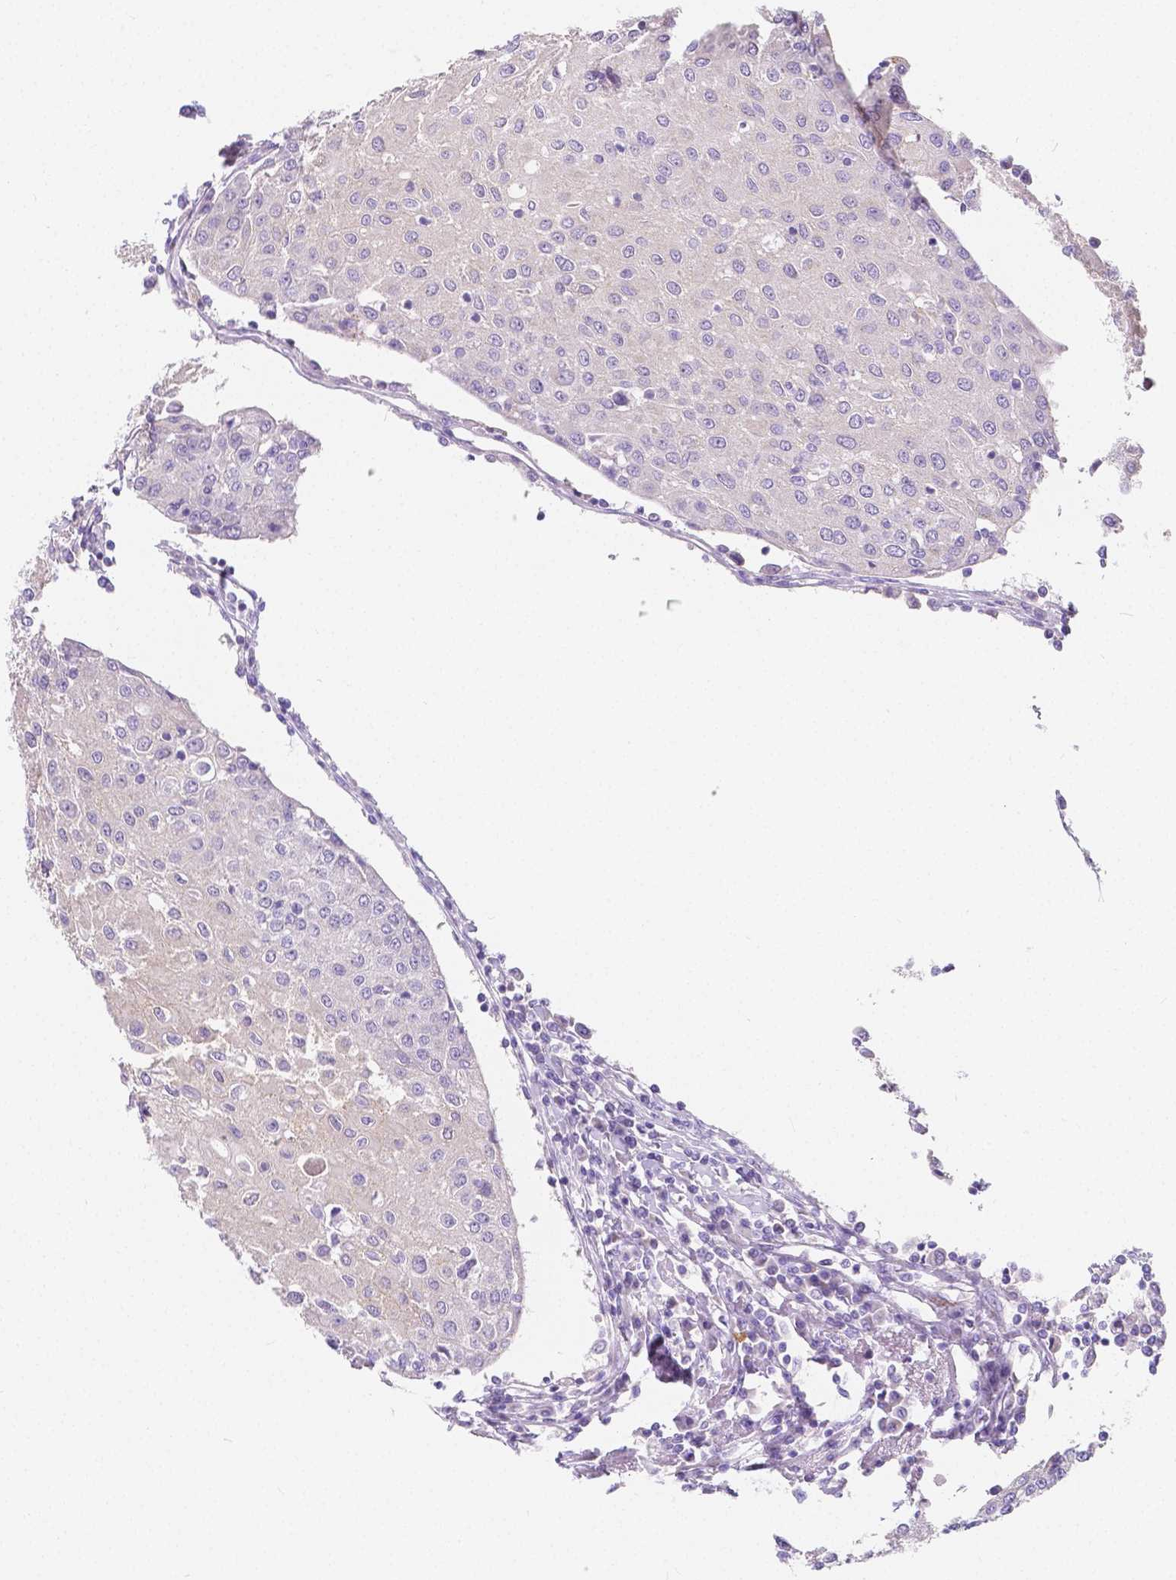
{"staining": {"intensity": "negative", "quantity": "none", "location": "none"}, "tissue": "urothelial cancer", "cell_type": "Tumor cells", "image_type": "cancer", "snomed": [{"axis": "morphology", "description": "Urothelial carcinoma, High grade"}, {"axis": "topography", "description": "Urinary bladder"}], "caption": "Immunohistochemical staining of urothelial cancer reveals no significant positivity in tumor cells.", "gene": "RNF186", "patient": {"sex": "female", "age": 85}}